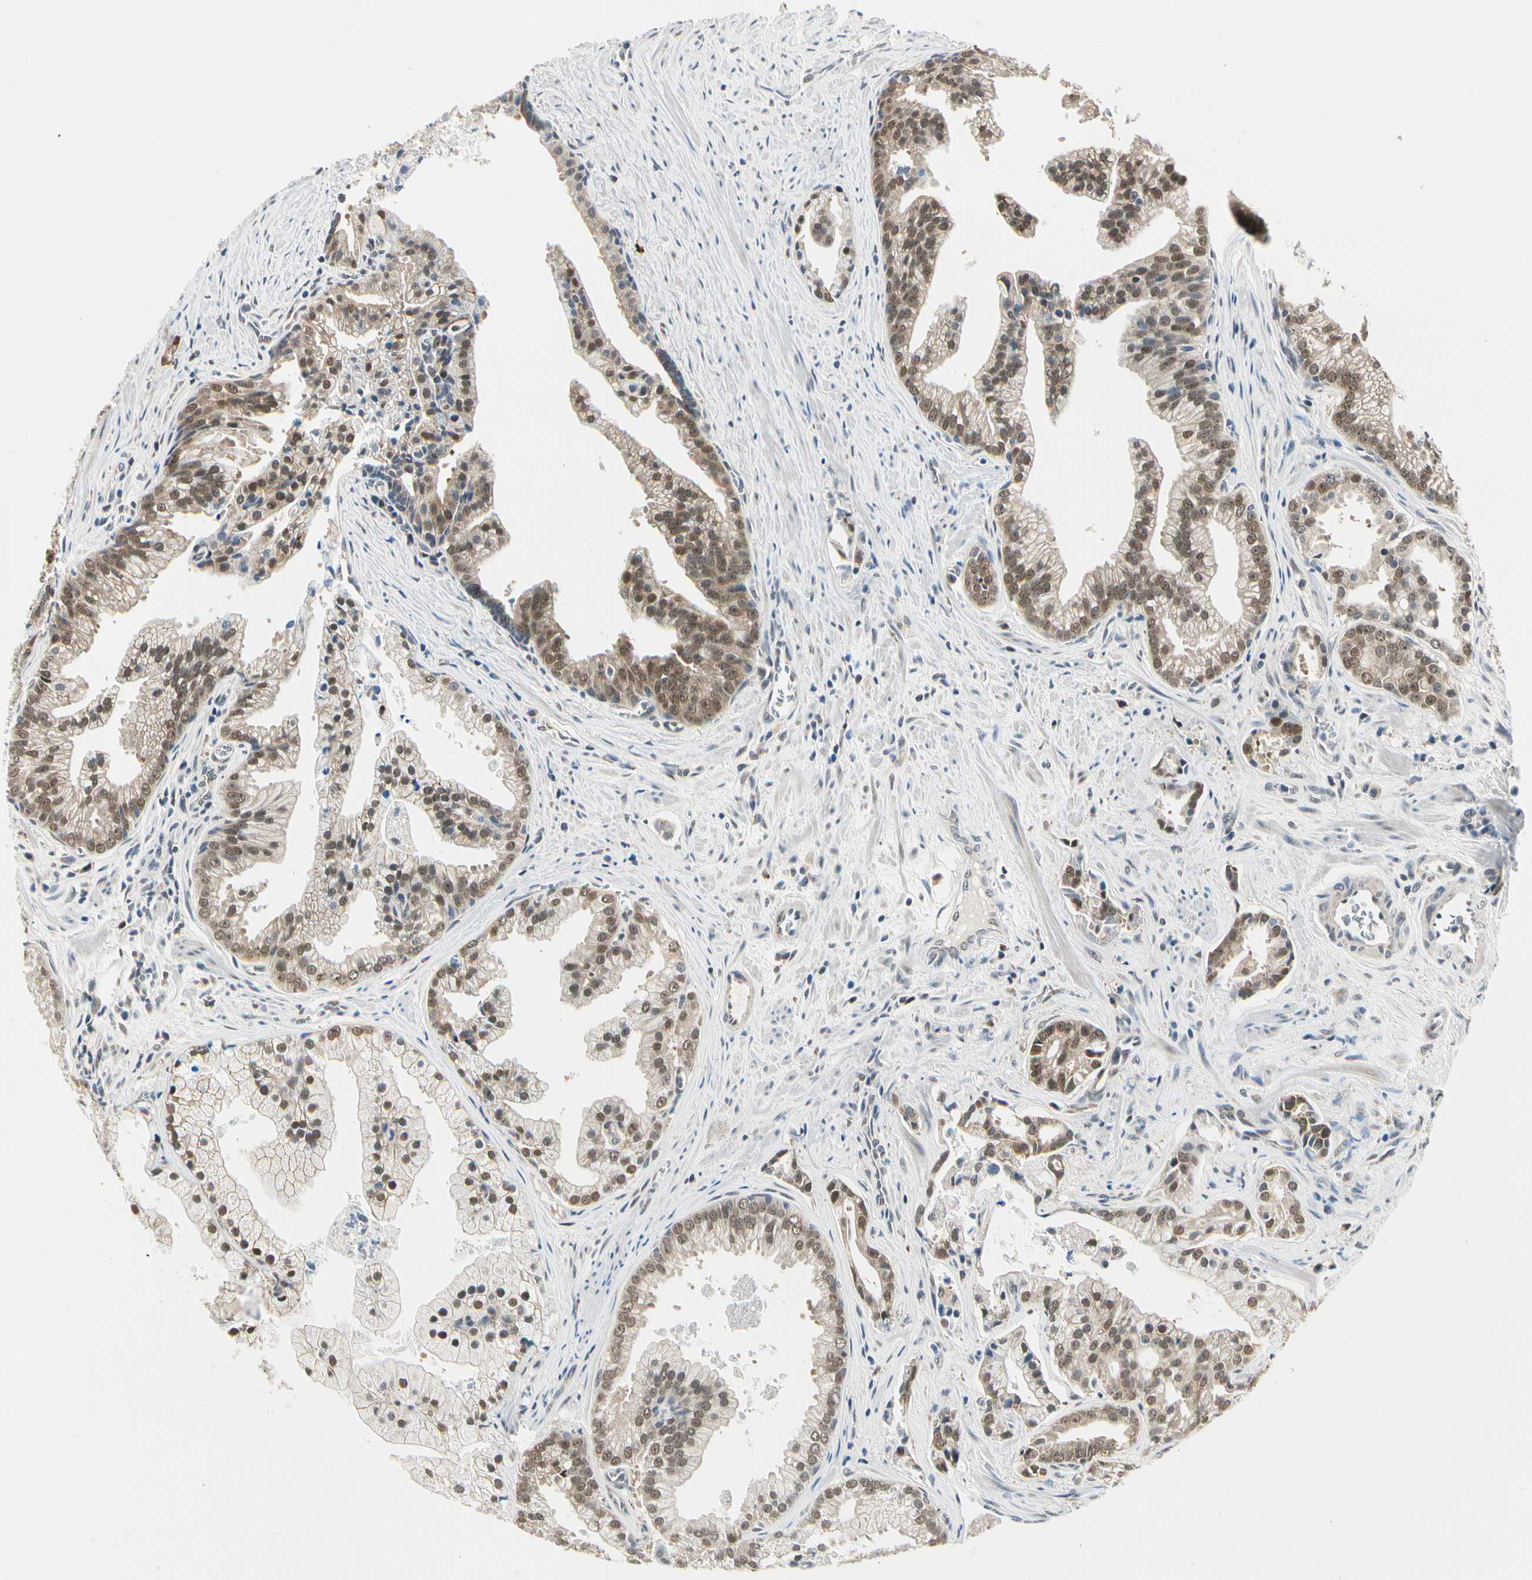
{"staining": {"intensity": "strong", "quantity": ">75%", "location": "cytoplasmic/membranous,nuclear"}, "tissue": "prostate cancer", "cell_type": "Tumor cells", "image_type": "cancer", "snomed": [{"axis": "morphology", "description": "Adenocarcinoma, High grade"}, {"axis": "topography", "description": "Prostate"}], "caption": "Strong cytoplasmic/membranous and nuclear protein staining is present in about >75% of tumor cells in prostate cancer (adenocarcinoma (high-grade)). (DAB (3,3'-diaminobenzidine) = brown stain, brightfield microscopy at high magnification).", "gene": "PDK2", "patient": {"sex": "male", "age": 67}}